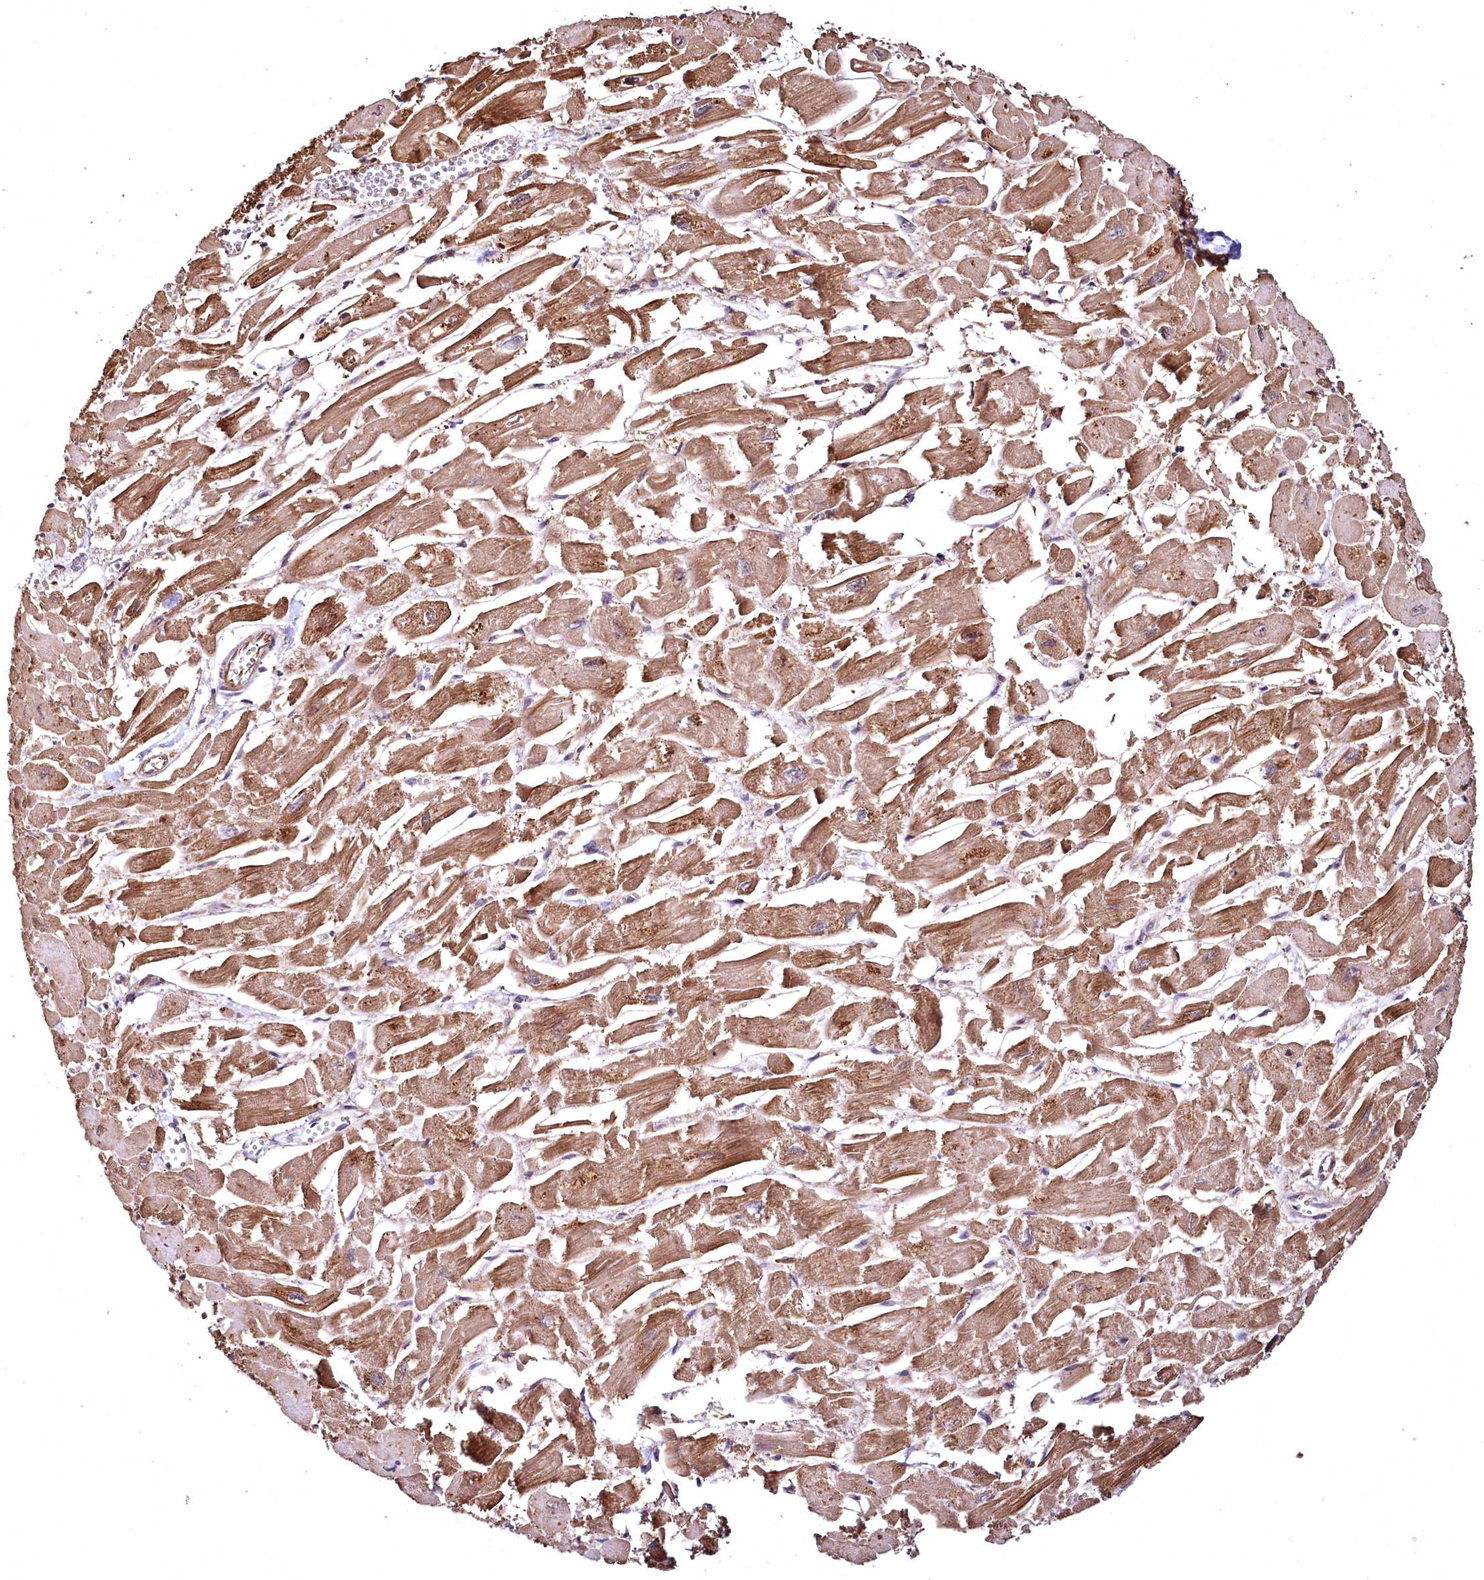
{"staining": {"intensity": "moderate", "quantity": ">75%", "location": "cytoplasmic/membranous"}, "tissue": "heart muscle", "cell_type": "Cardiomyocytes", "image_type": "normal", "snomed": [{"axis": "morphology", "description": "Normal tissue, NOS"}, {"axis": "topography", "description": "Heart"}], "caption": "An image showing moderate cytoplasmic/membranous staining in approximately >75% of cardiomyocytes in unremarkable heart muscle, as visualized by brown immunohistochemical staining.", "gene": "TBCEL", "patient": {"sex": "male", "age": 54}}